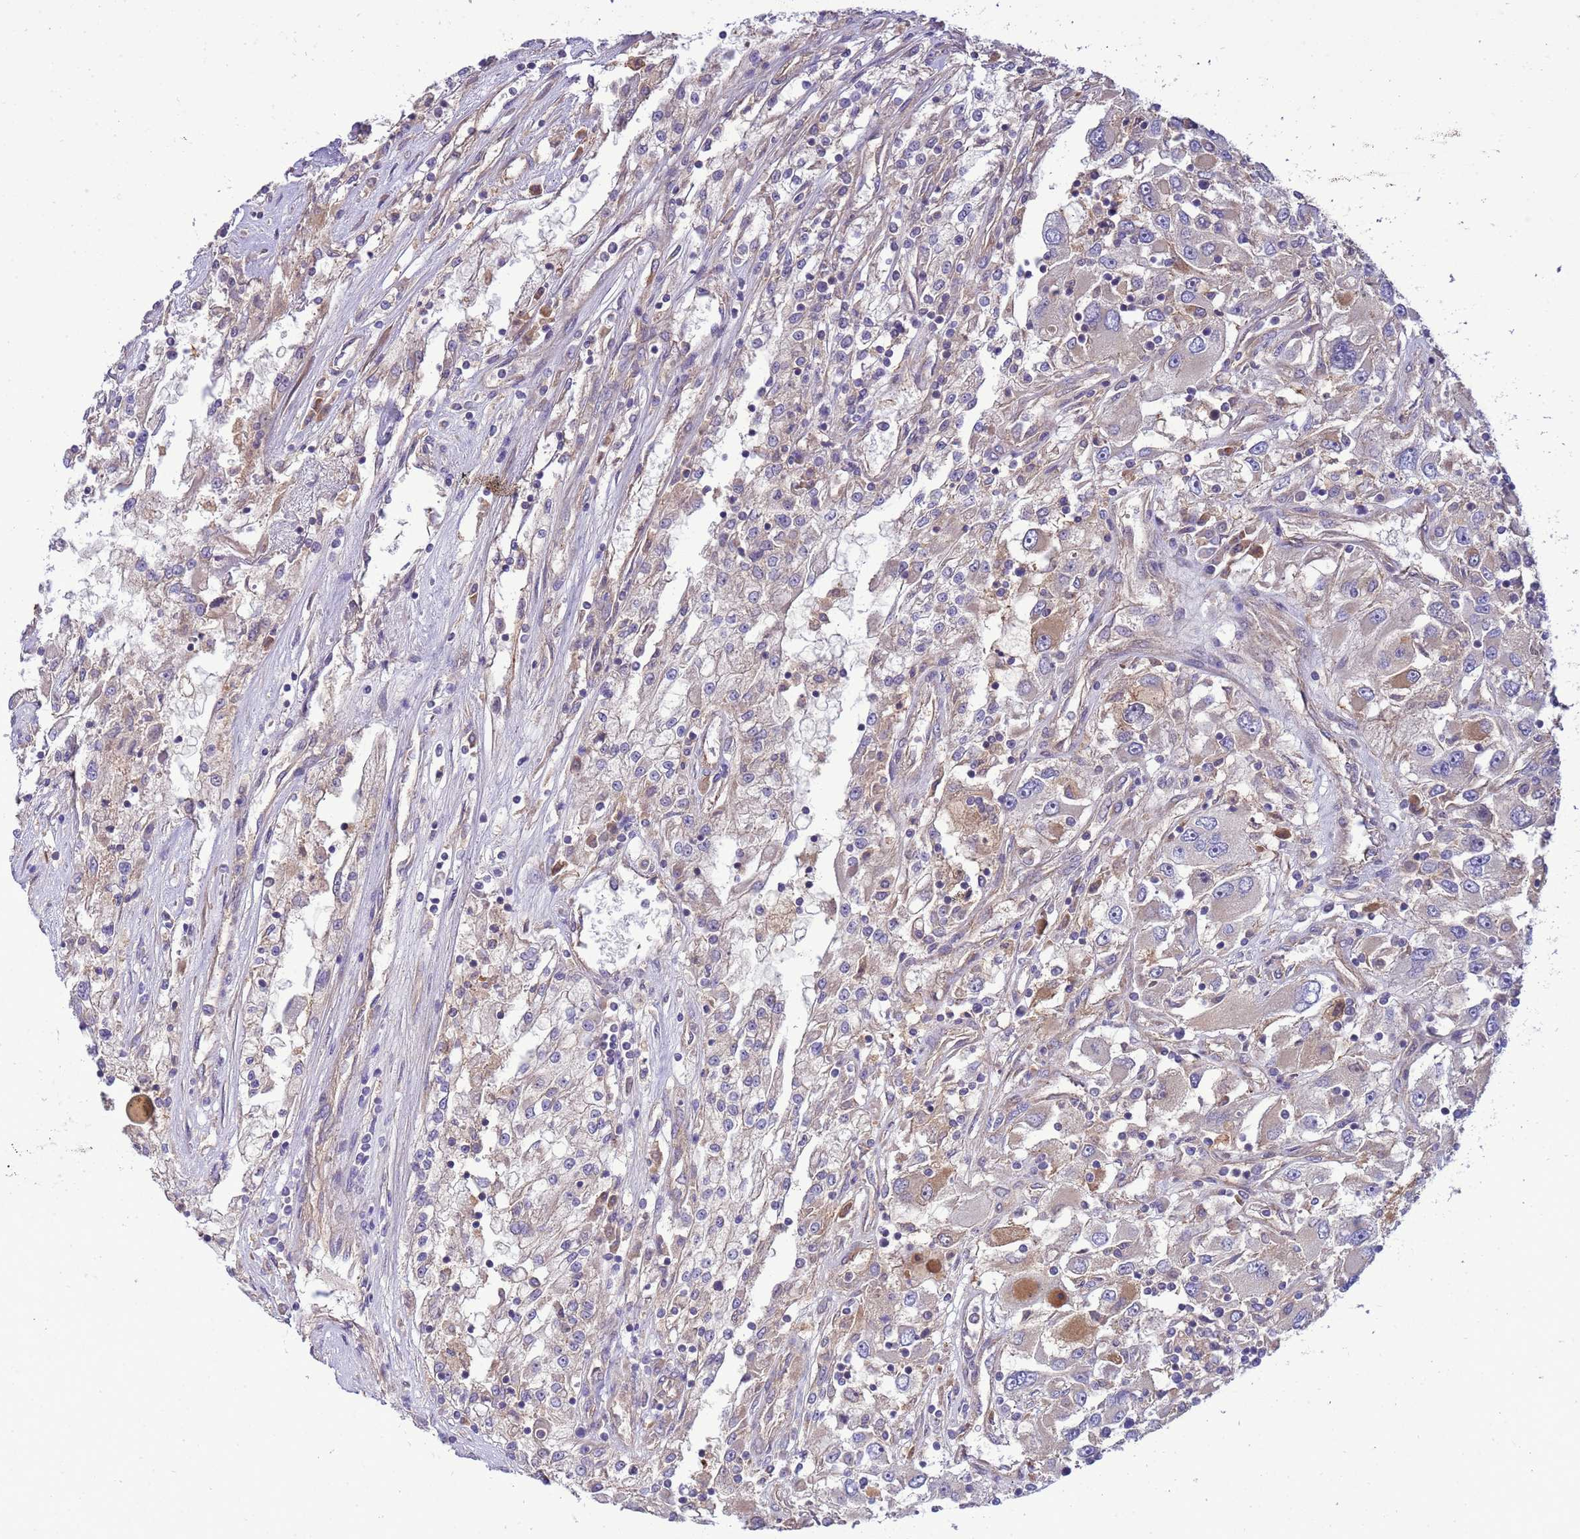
{"staining": {"intensity": "moderate", "quantity": "<25%", "location": "cytoplasmic/membranous"}, "tissue": "renal cancer", "cell_type": "Tumor cells", "image_type": "cancer", "snomed": [{"axis": "morphology", "description": "Adenocarcinoma, NOS"}, {"axis": "topography", "description": "Kidney"}], "caption": "Renal adenocarcinoma stained with a protein marker shows moderate staining in tumor cells.", "gene": "SMCO3", "patient": {"sex": "female", "age": 52}}